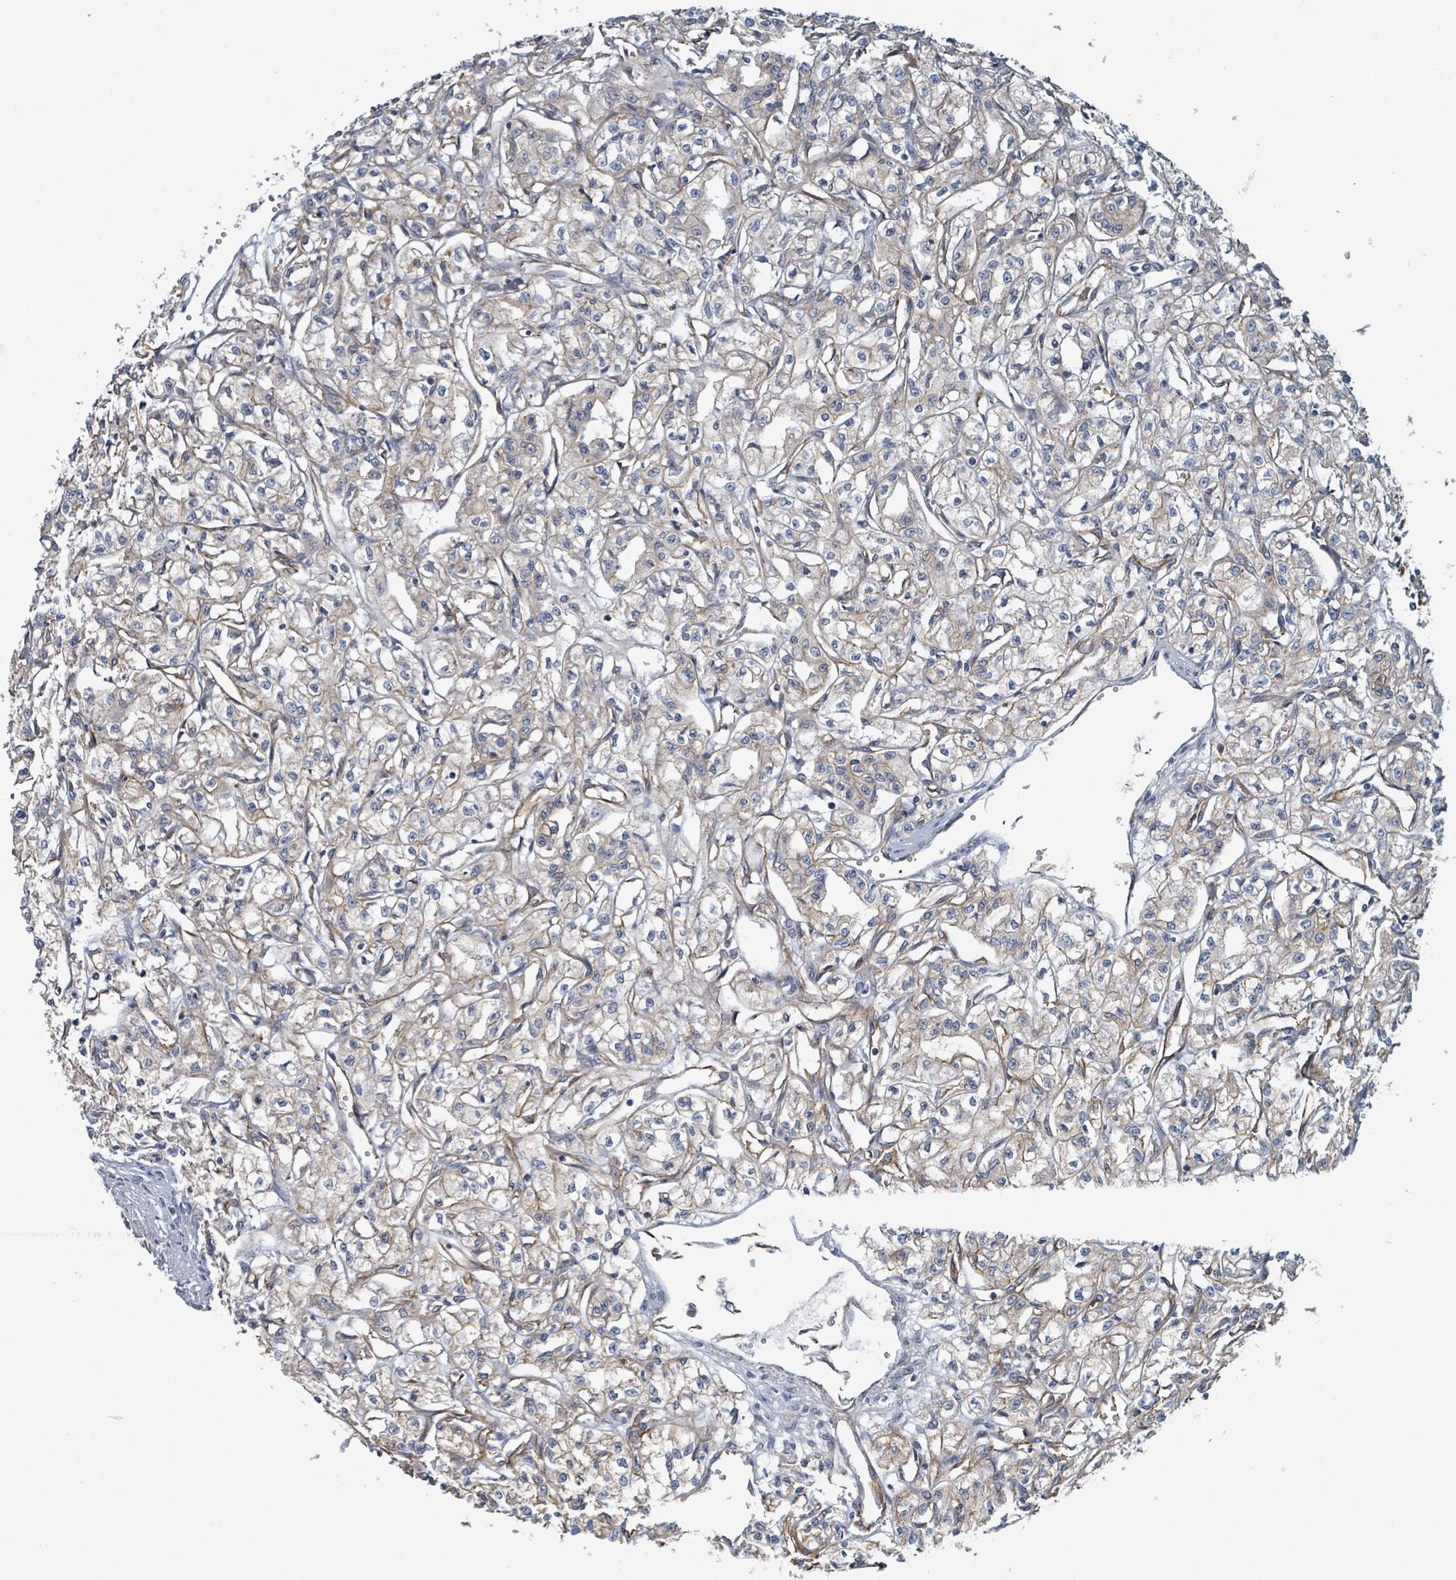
{"staining": {"intensity": "negative", "quantity": "none", "location": "none"}, "tissue": "renal cancer", "cell_type": "Tumor cells", "image_type": "cancer", "snomed": [{"axis": "morphology", "description": "Adenocarcinoma, NOS"}, {"axis": "topography", "description": "Kidney"}], "caption": "Photomicrograph shows no significant protein positivity in tumor cells of adenocarcinoma (renal).", "gene": "LDOC1", "patient": {"sex": "male", "age": 56}}